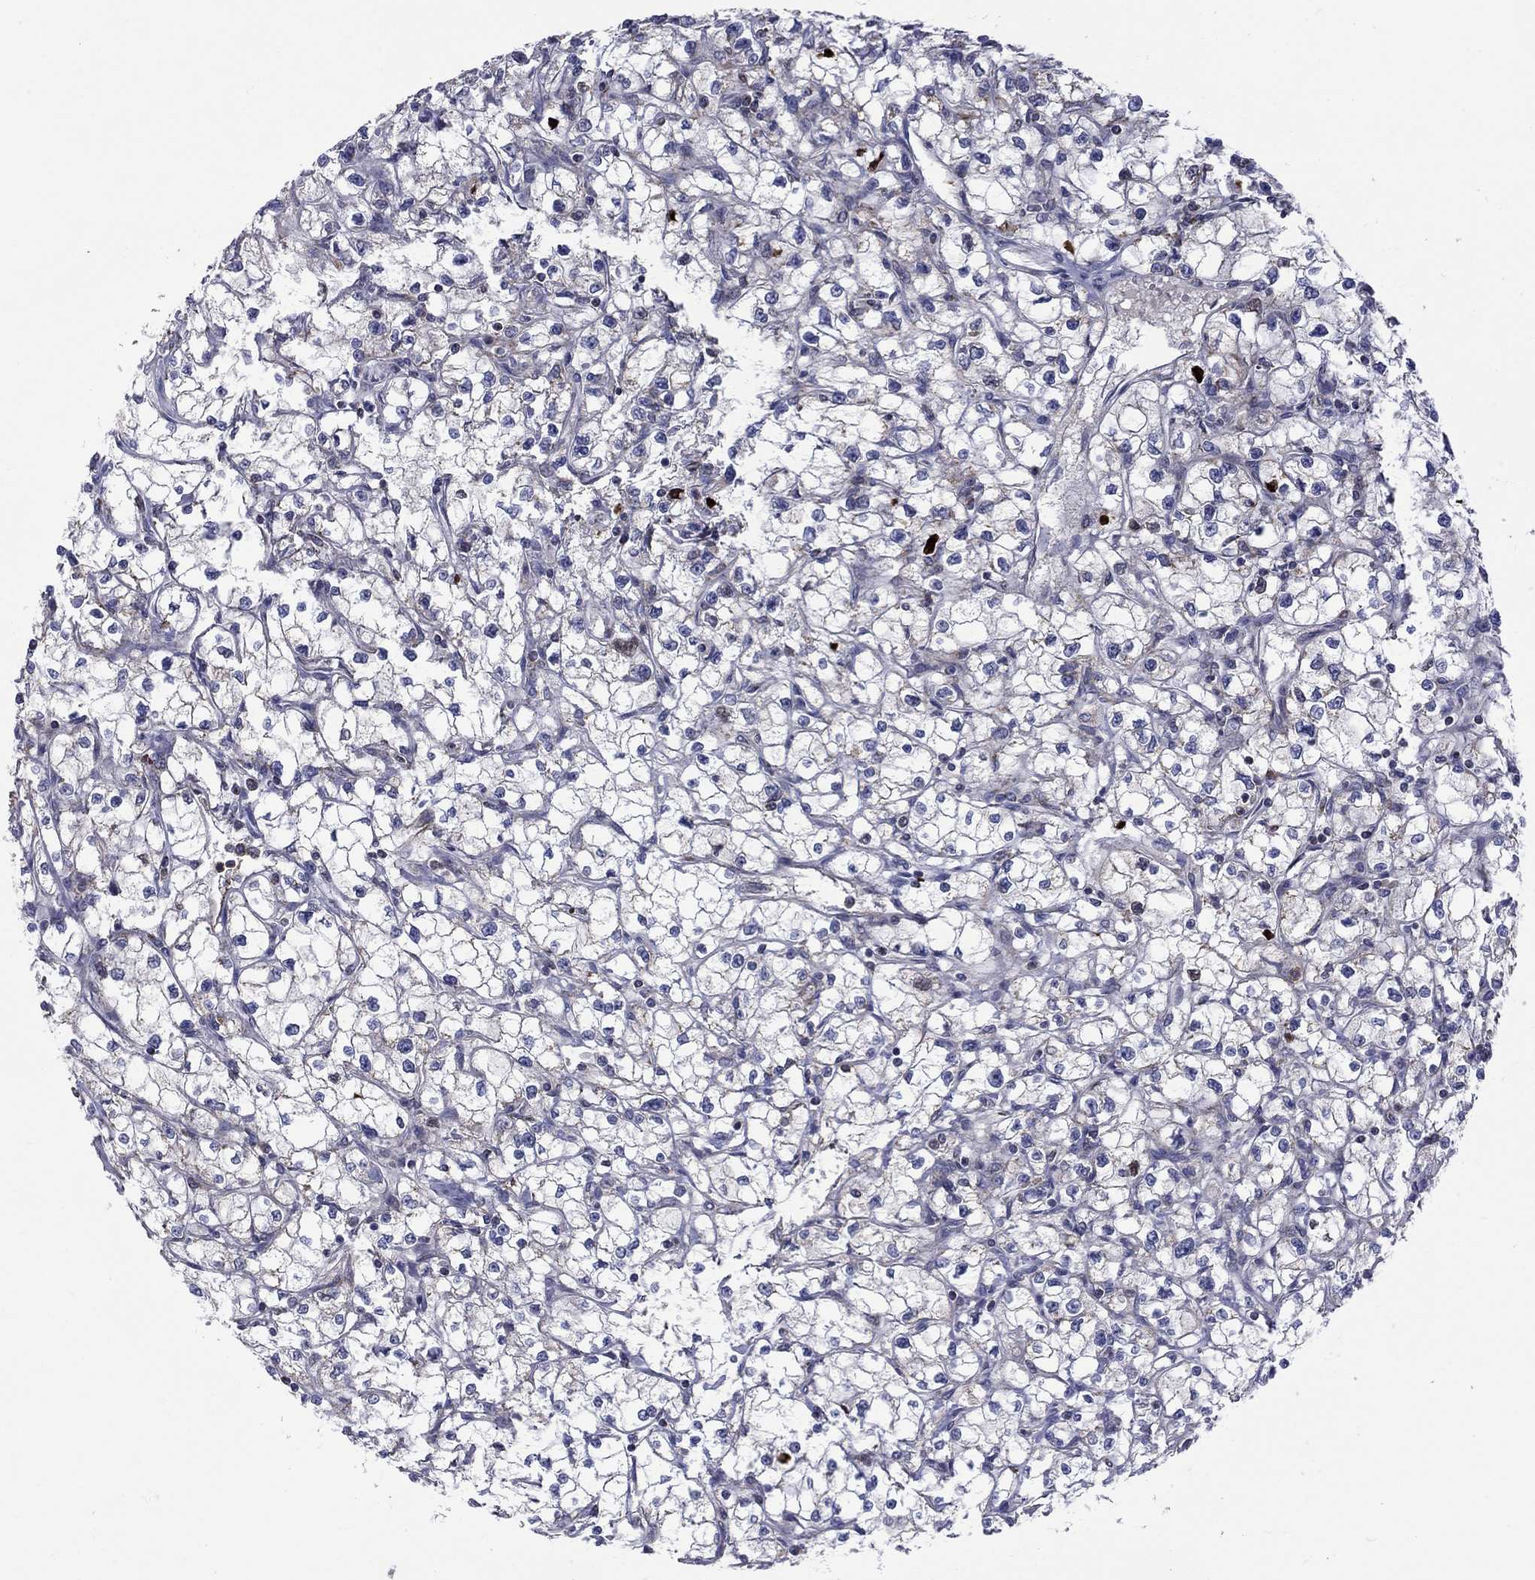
{"staining": {"intensity": "negative", "quantity": "none", "location": "none"}, "tissue": "renal cancer", "cell_type": "Tumor cells", "image_type": "cancer", "snomed": [{"axis": "morphology", "description": "Adenocarcinoma, NOS"}, {"axis": "topography", "description": "Kidney"}], "caption": "High magnification brightfield microscopy of renal cancer stained with DAB (brown) and counterstained with hematoxylin (blue): tumor cells show no significant positivity.", "gene": "DOP1B", "patient": {"sex": "male", "age": 67}}